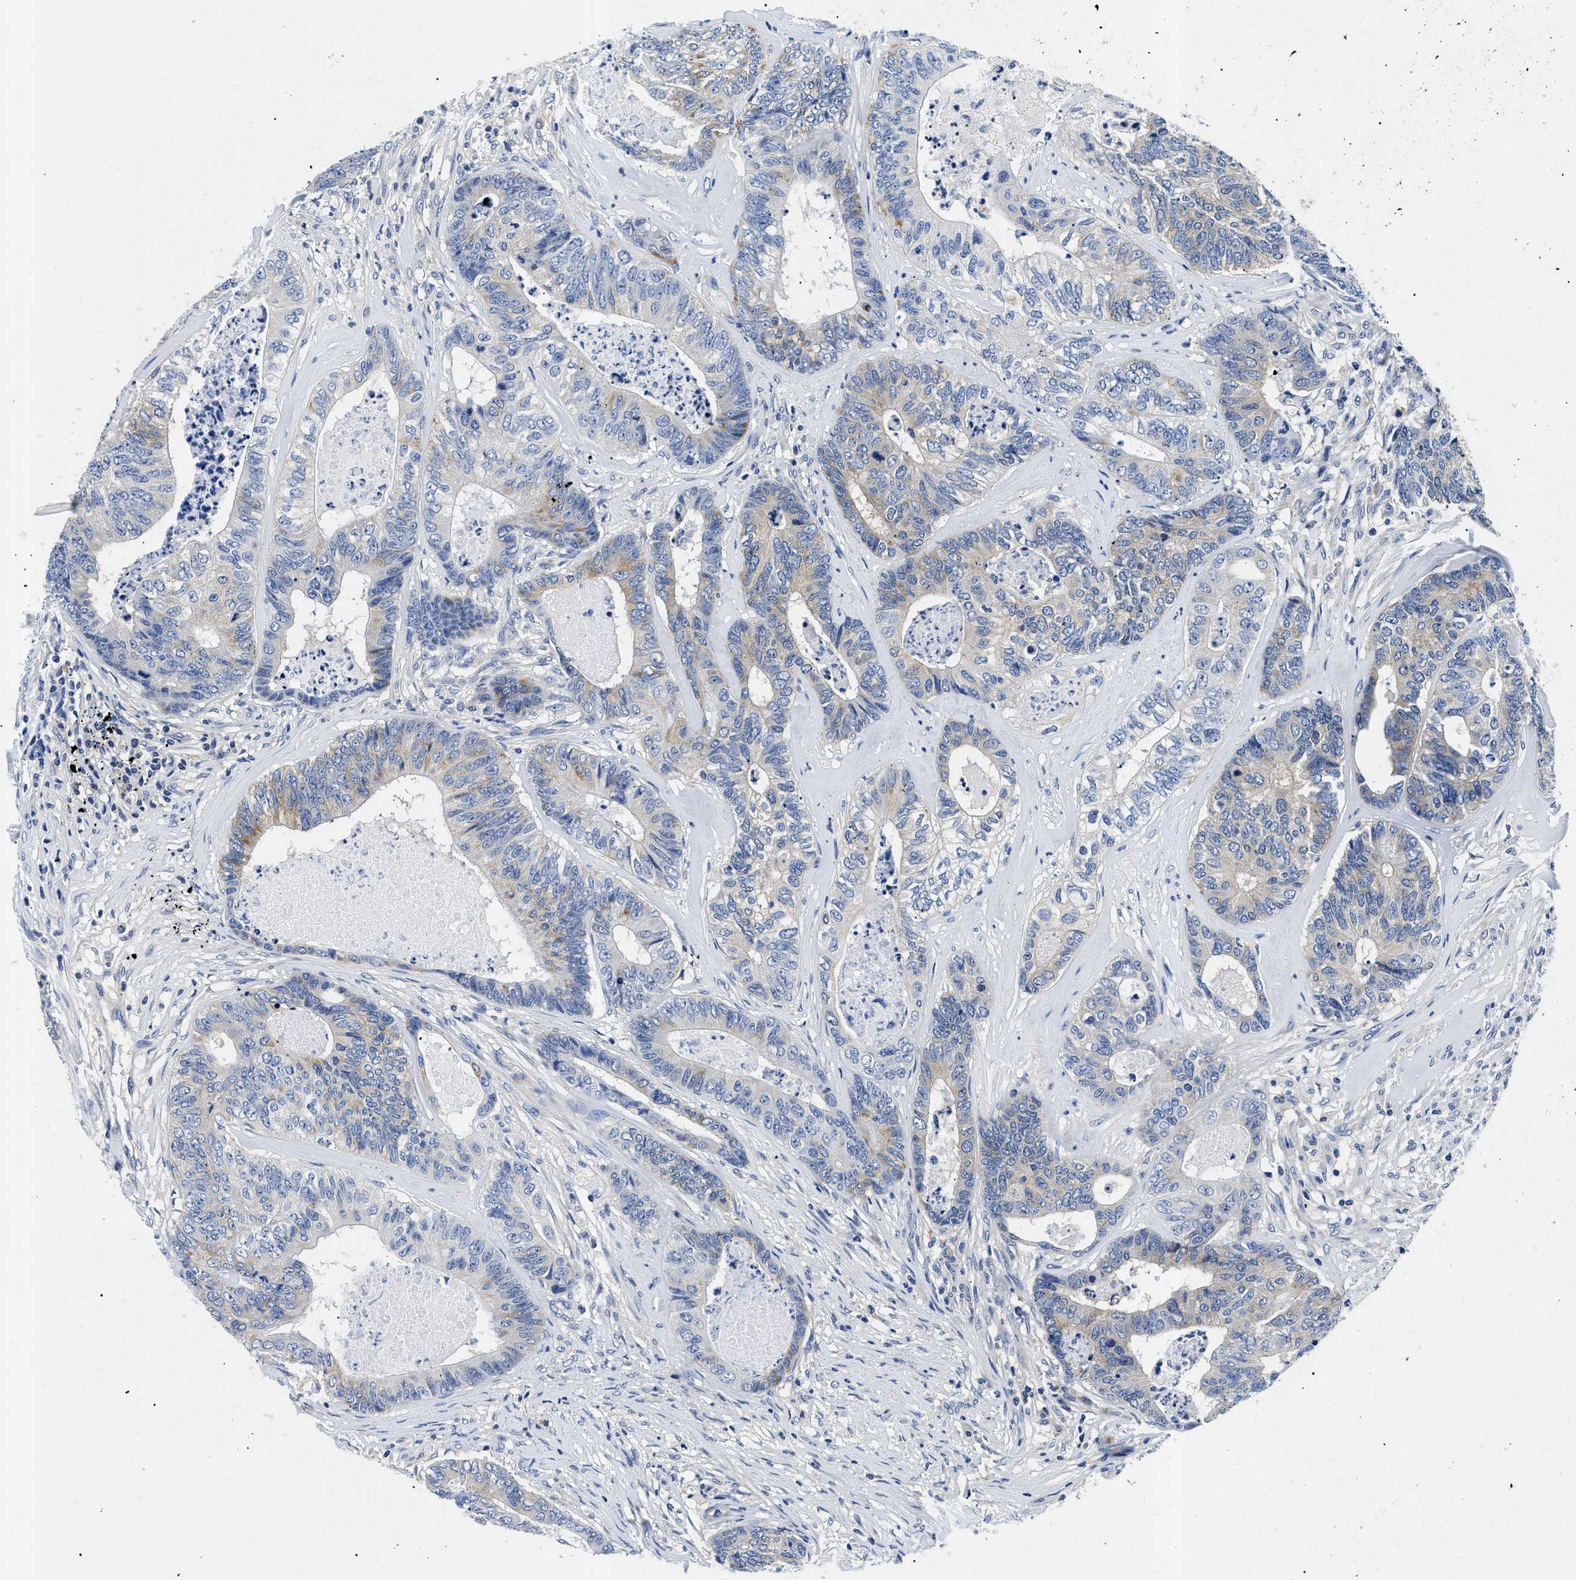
{"staining": {"intensity": "weak", "quantity": "<25%", "location": "cytoplasmic/membranous"}, "tissue": "colorectal cancer", "cell_type": "Tumor cells", "image_type": "cancer", "snomed": [{"axis": "morphology", "description": "Adenocarcinoma, NOS"}, {"axis": "topography", "description": "Colon"}], "caption": "Colorectal cancer was stained to show a protein in brown. There is no significant staining in tumor cells. (Stains: DAB immunohistochemistry with hematoxylin counter stain, Microscopy: brightfield microscopy at high magnification).", "gene": "MEA1", "patient": {"sex": "female", "age": 67}}